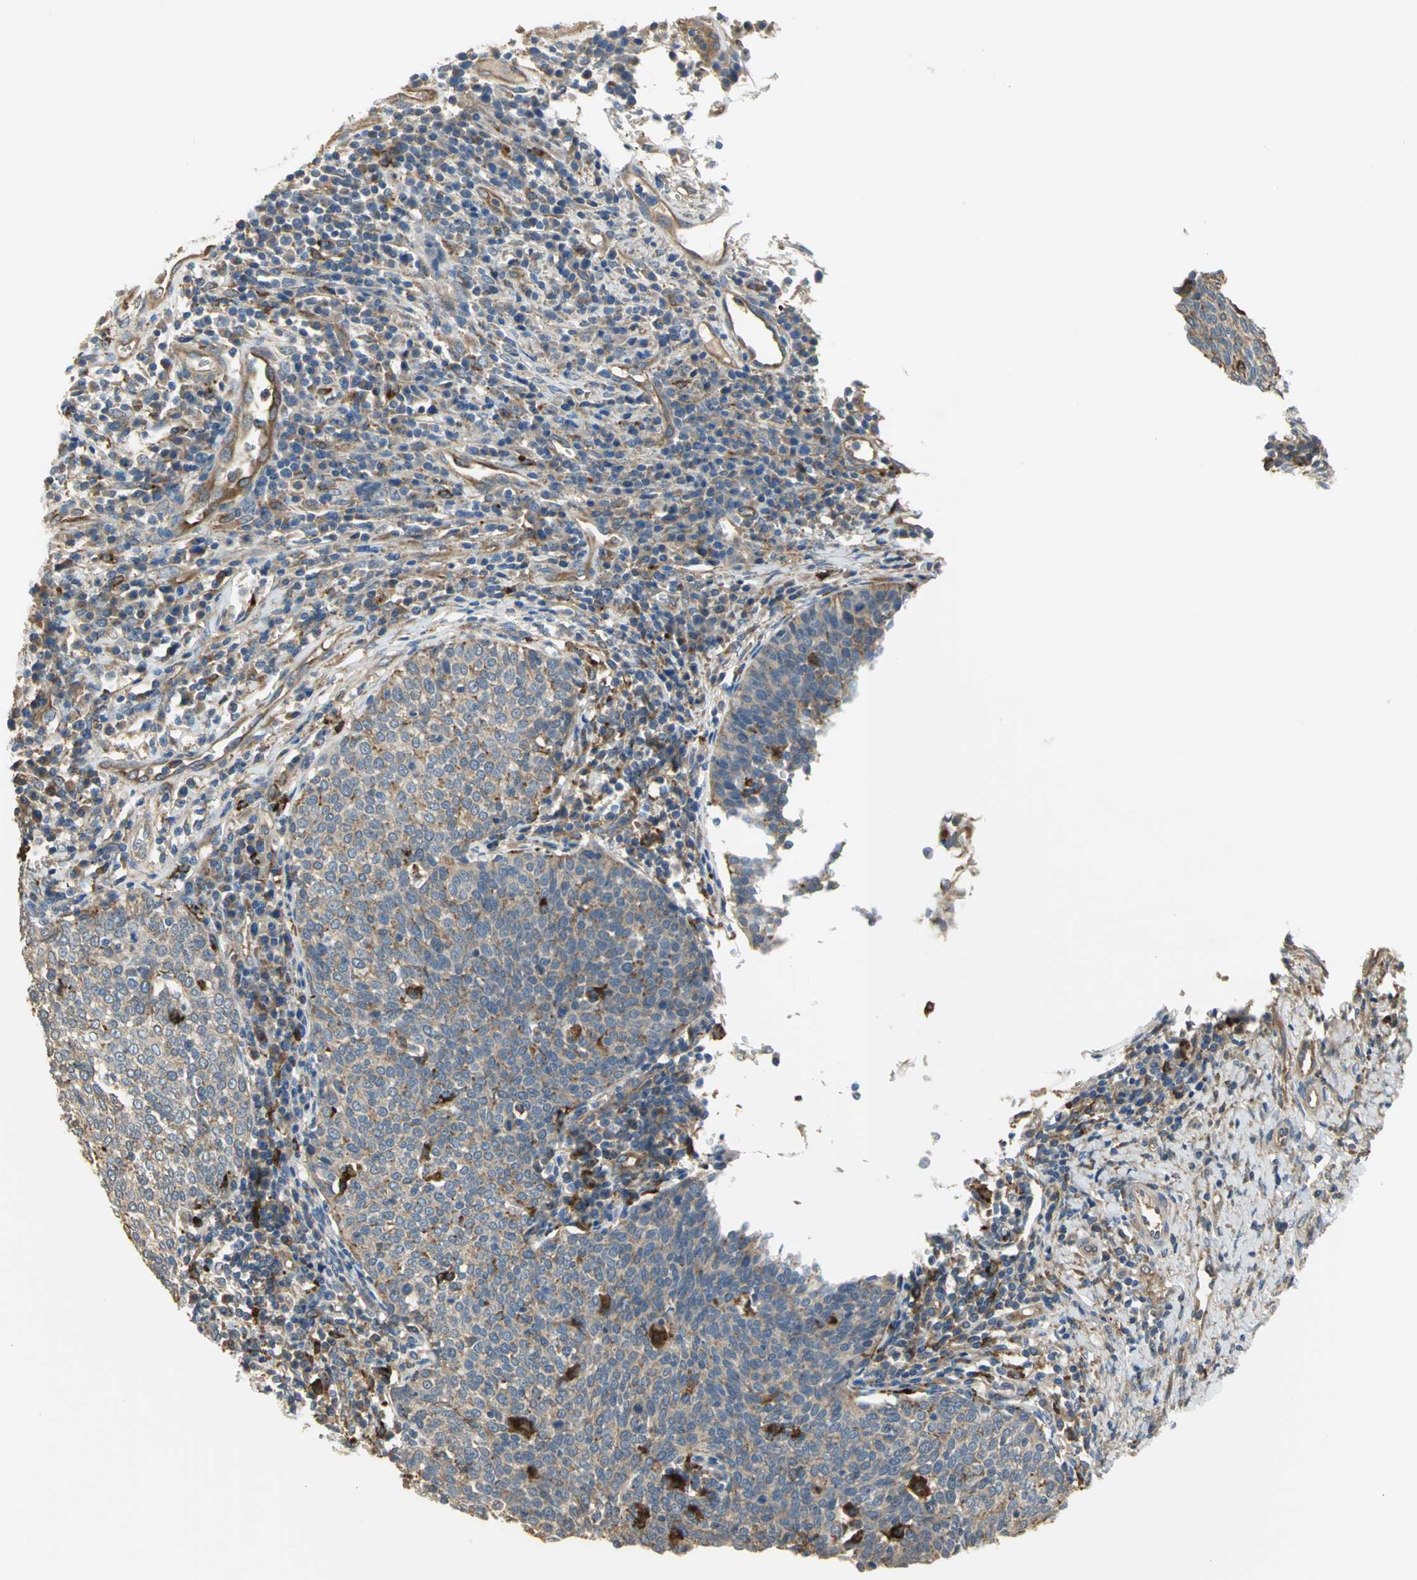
{"staining": {"intensity": "weak", "quantity": "<25%", "location": "cytoplasmic/membranous"}, "tissue": "cervical cancer", "cell_type": "Tumor cells", "image_type": "cancer", "snomed": [{"axis": "morphology", "description": "Squamous cell carcinoma, NOS"}, {"axis": "topography", "description": "Cervix"}], "caption": "Squamous cell carcinoma (cervical) was stained to show a protein in brown. There is no significant positivity in tumor cells.", "gene": "DIAPH2", "patient": {"sex": "female", "age": 40}}